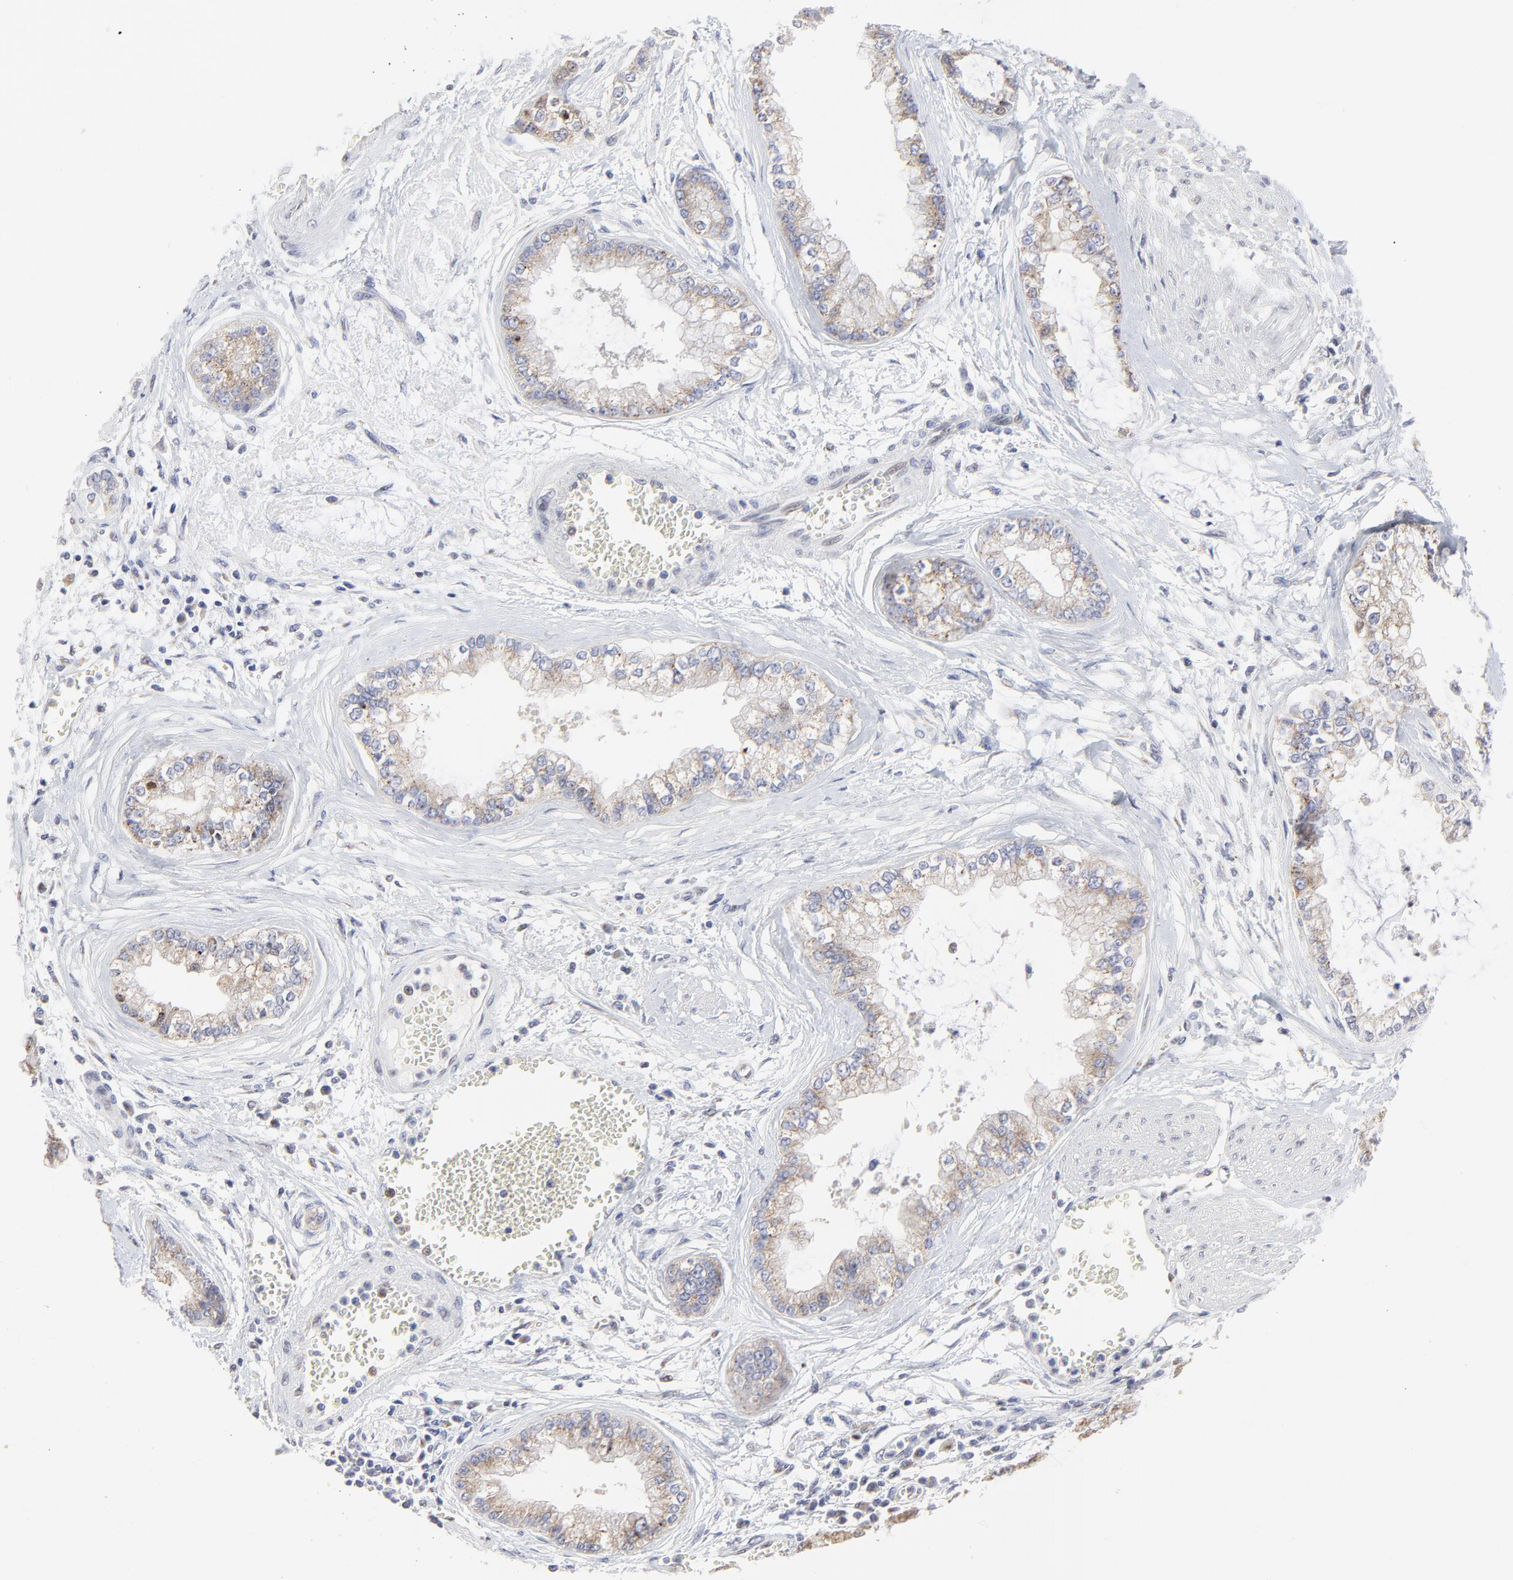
{"staining": {"intensity": "weak", "quantity": "<25%", "location": "cytoplasmic/membranous"}, "tissue": "liver cancer", "cell_type": "Tumor cells", "image_type": "cancer", "snomed": [{"axis": "morphology", "description": "Cholangiocarcinoma"}, {"axis": "topography", "description": "Liver"}], "caption": "This photomicrograph is of cholangiocarcinoma (liver) stained with immunohistochemistry to label a protein in brown with the nuclei are counter-stained blue. There is no positivity in tumor cells.", "gene": "NCAPH", "patient": {"sex": "female", "age": 79}}